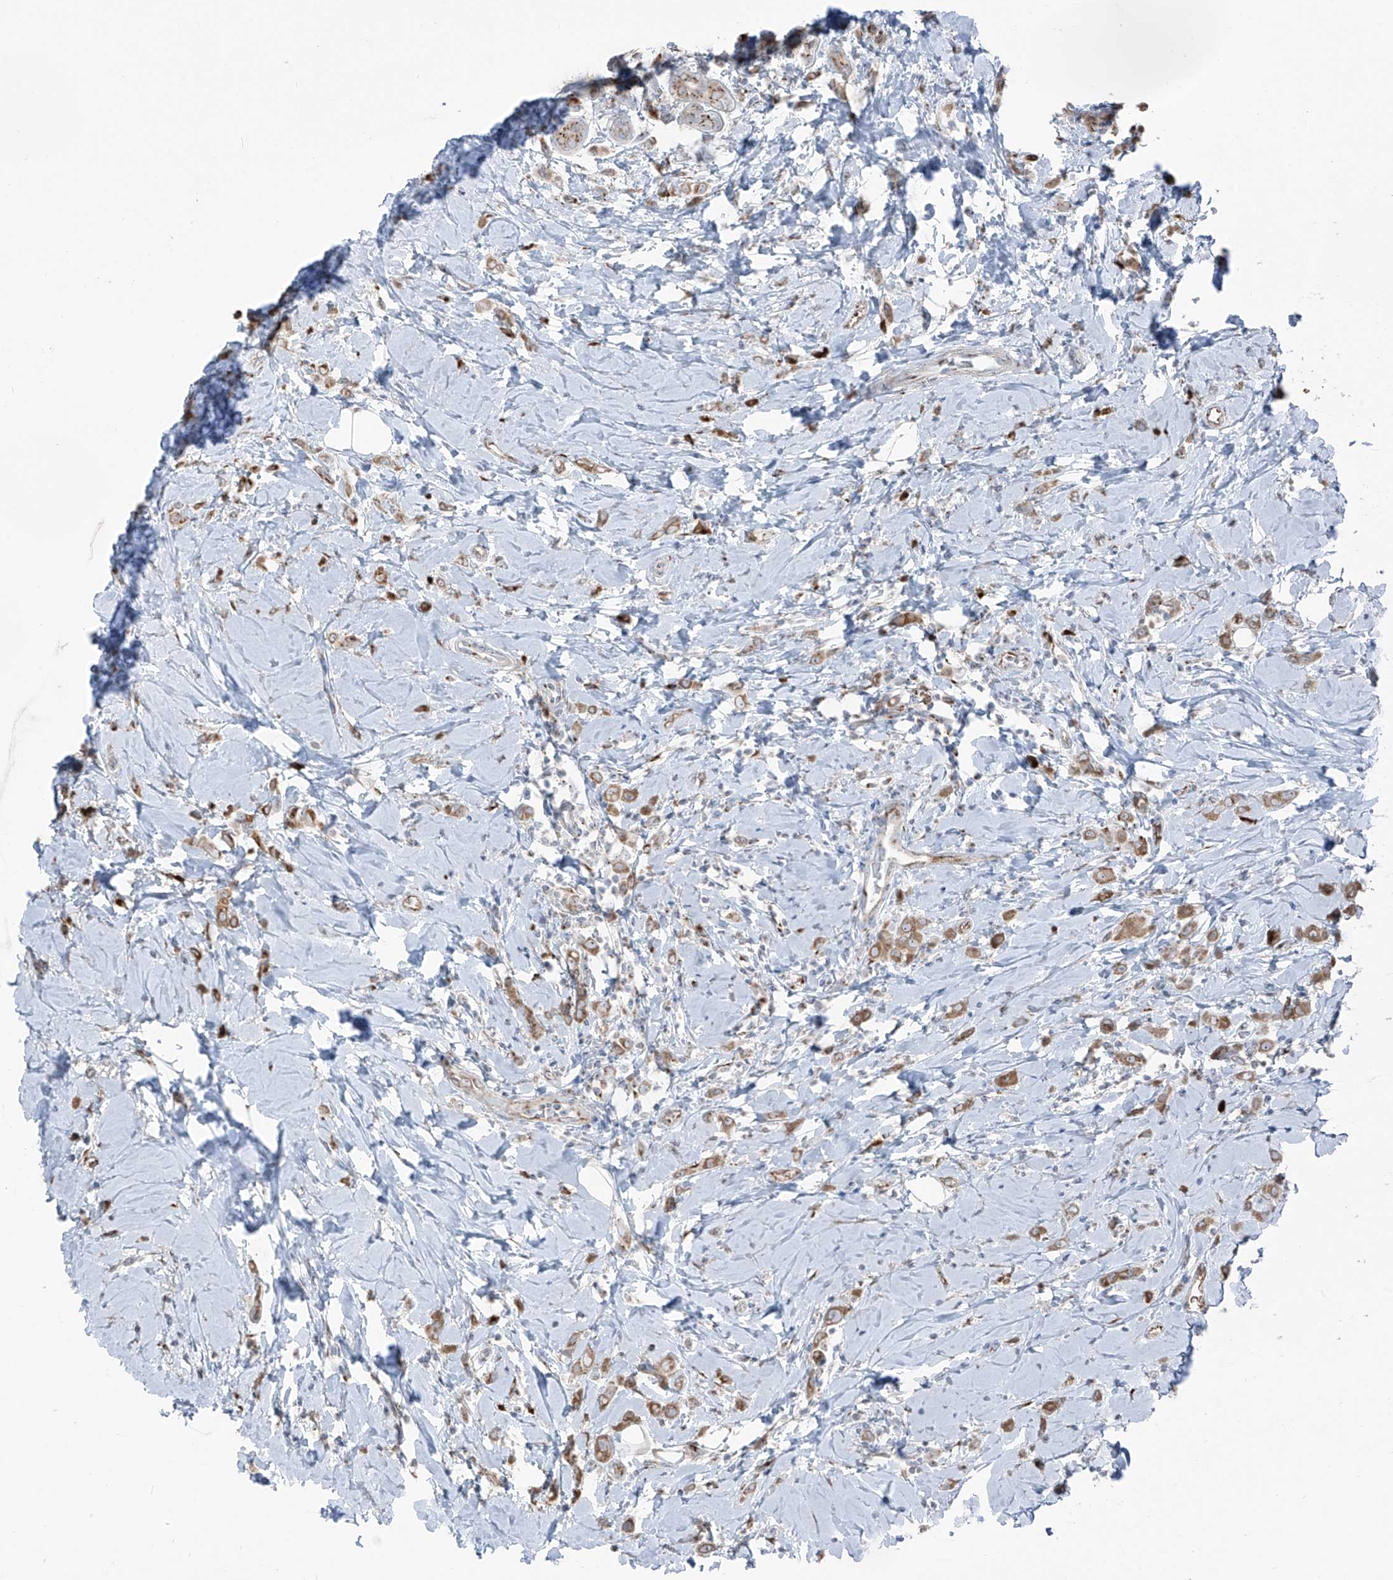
{"staining": {"intensity": "moderate", "quantity": ">75%", "location": "cytoplasmic/membranous"}, "tissue": "breast cancer", "cell_type": "Tumor cells", "image_type": "cancer", "snomed": [{"axis": "morphology", "description": "Lobular carcinoma"}, {"axis": "topography", "description": "Breast"}], "caption": "Breast lobular carcinoma stained with a brown dye reveals moderate cytoplasmic/membranous positive positivity in about >75% of tumor cells.", "gene": "ERLEC1", "patient": {"sex": "female", "age": 47}}